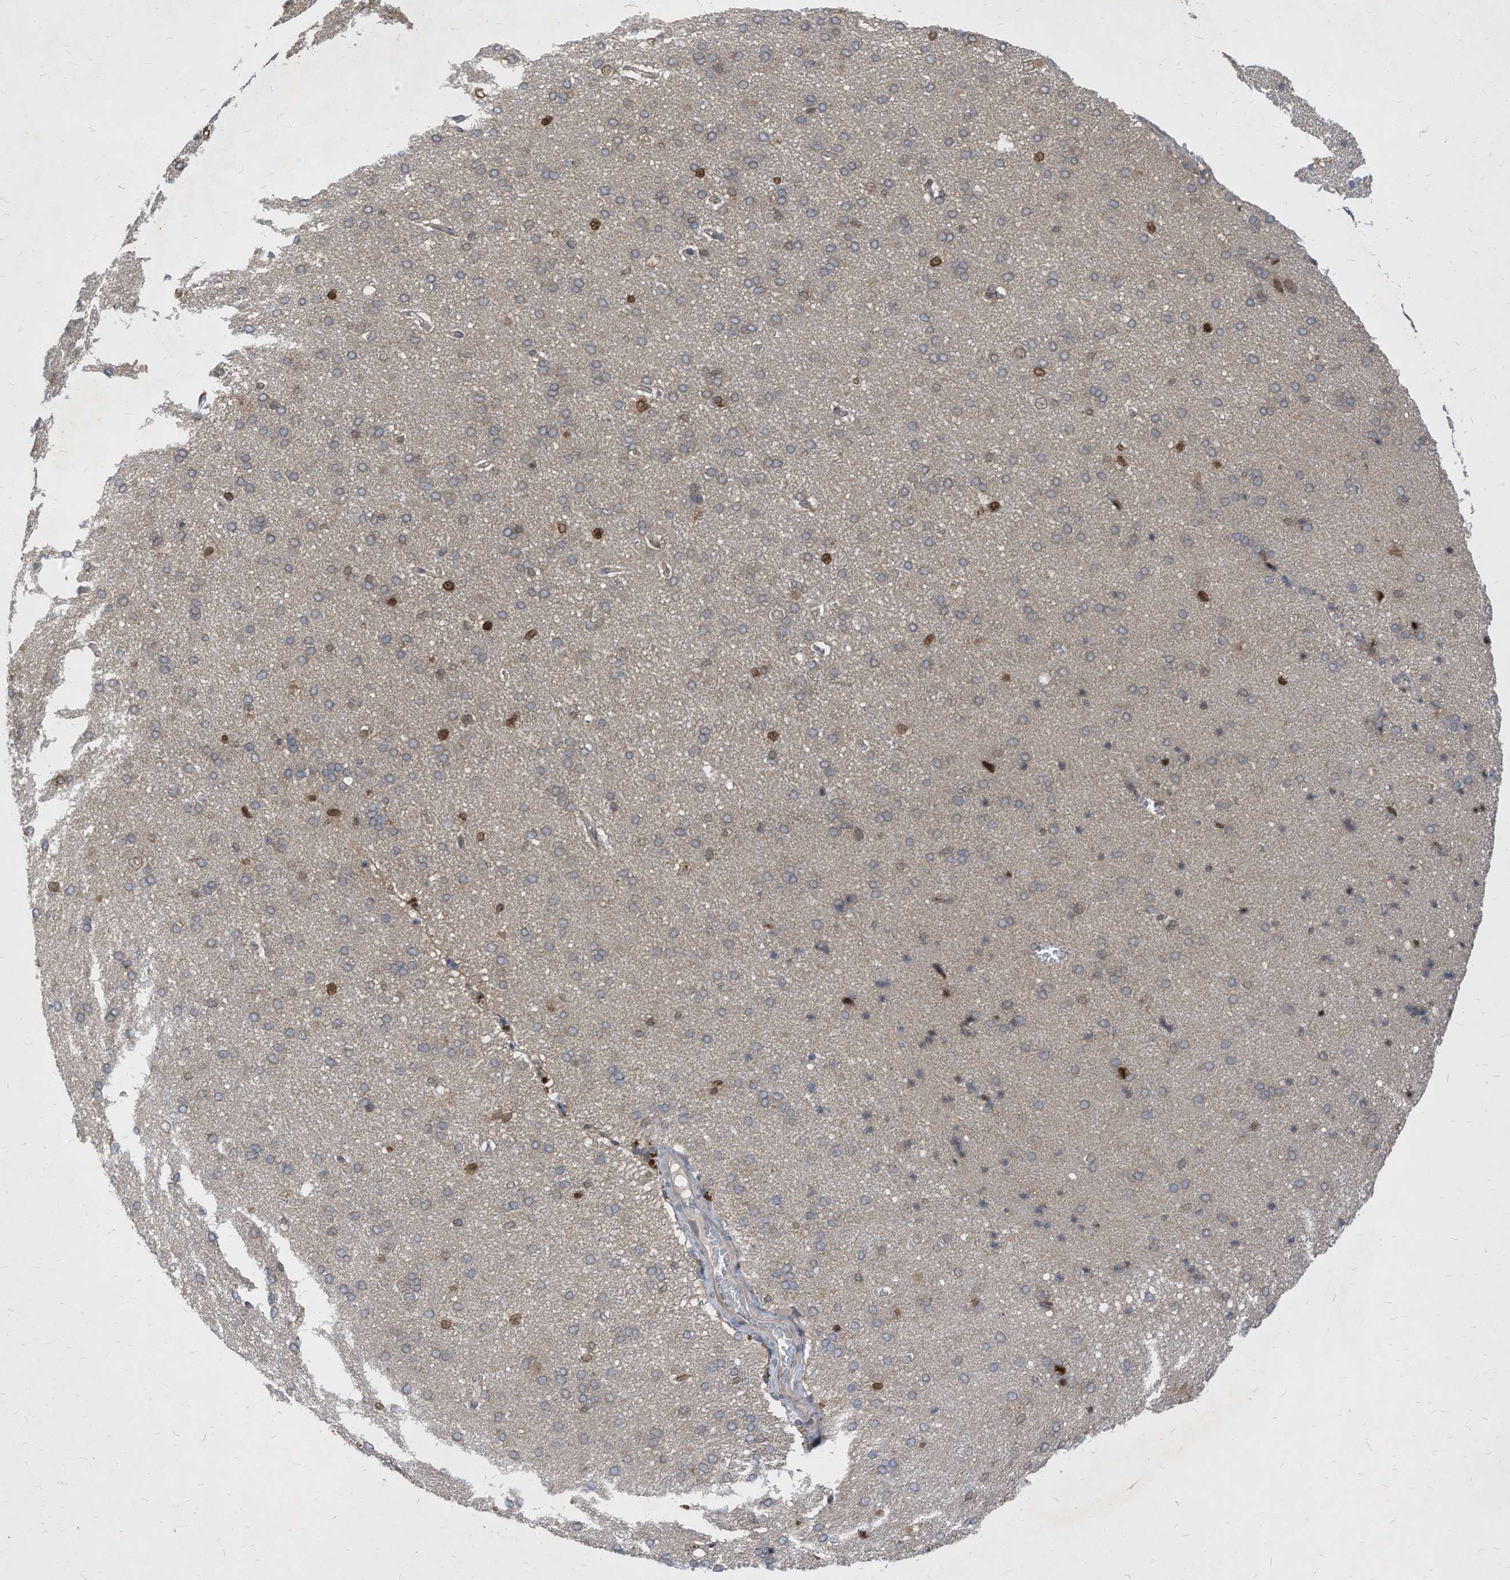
{"staining": {"intensity": "negative", "quantity": "none", "location": "none"}, "tissue": "cerebral cortex", "cell_type": "Endothelial cells", "image_type": "normal", "snomed": [{"axis": "morphology", "description": "Normal tissue, NOS"}, {"axis": "topography", "description": "Cerebral cortex"}], "caption": "Human cerebral cortex stained for a protein using IHC demonstrates no staining in endothelial cells.", "gene": "KPNB1", "patient": {"sex": "male", "age": 62}}